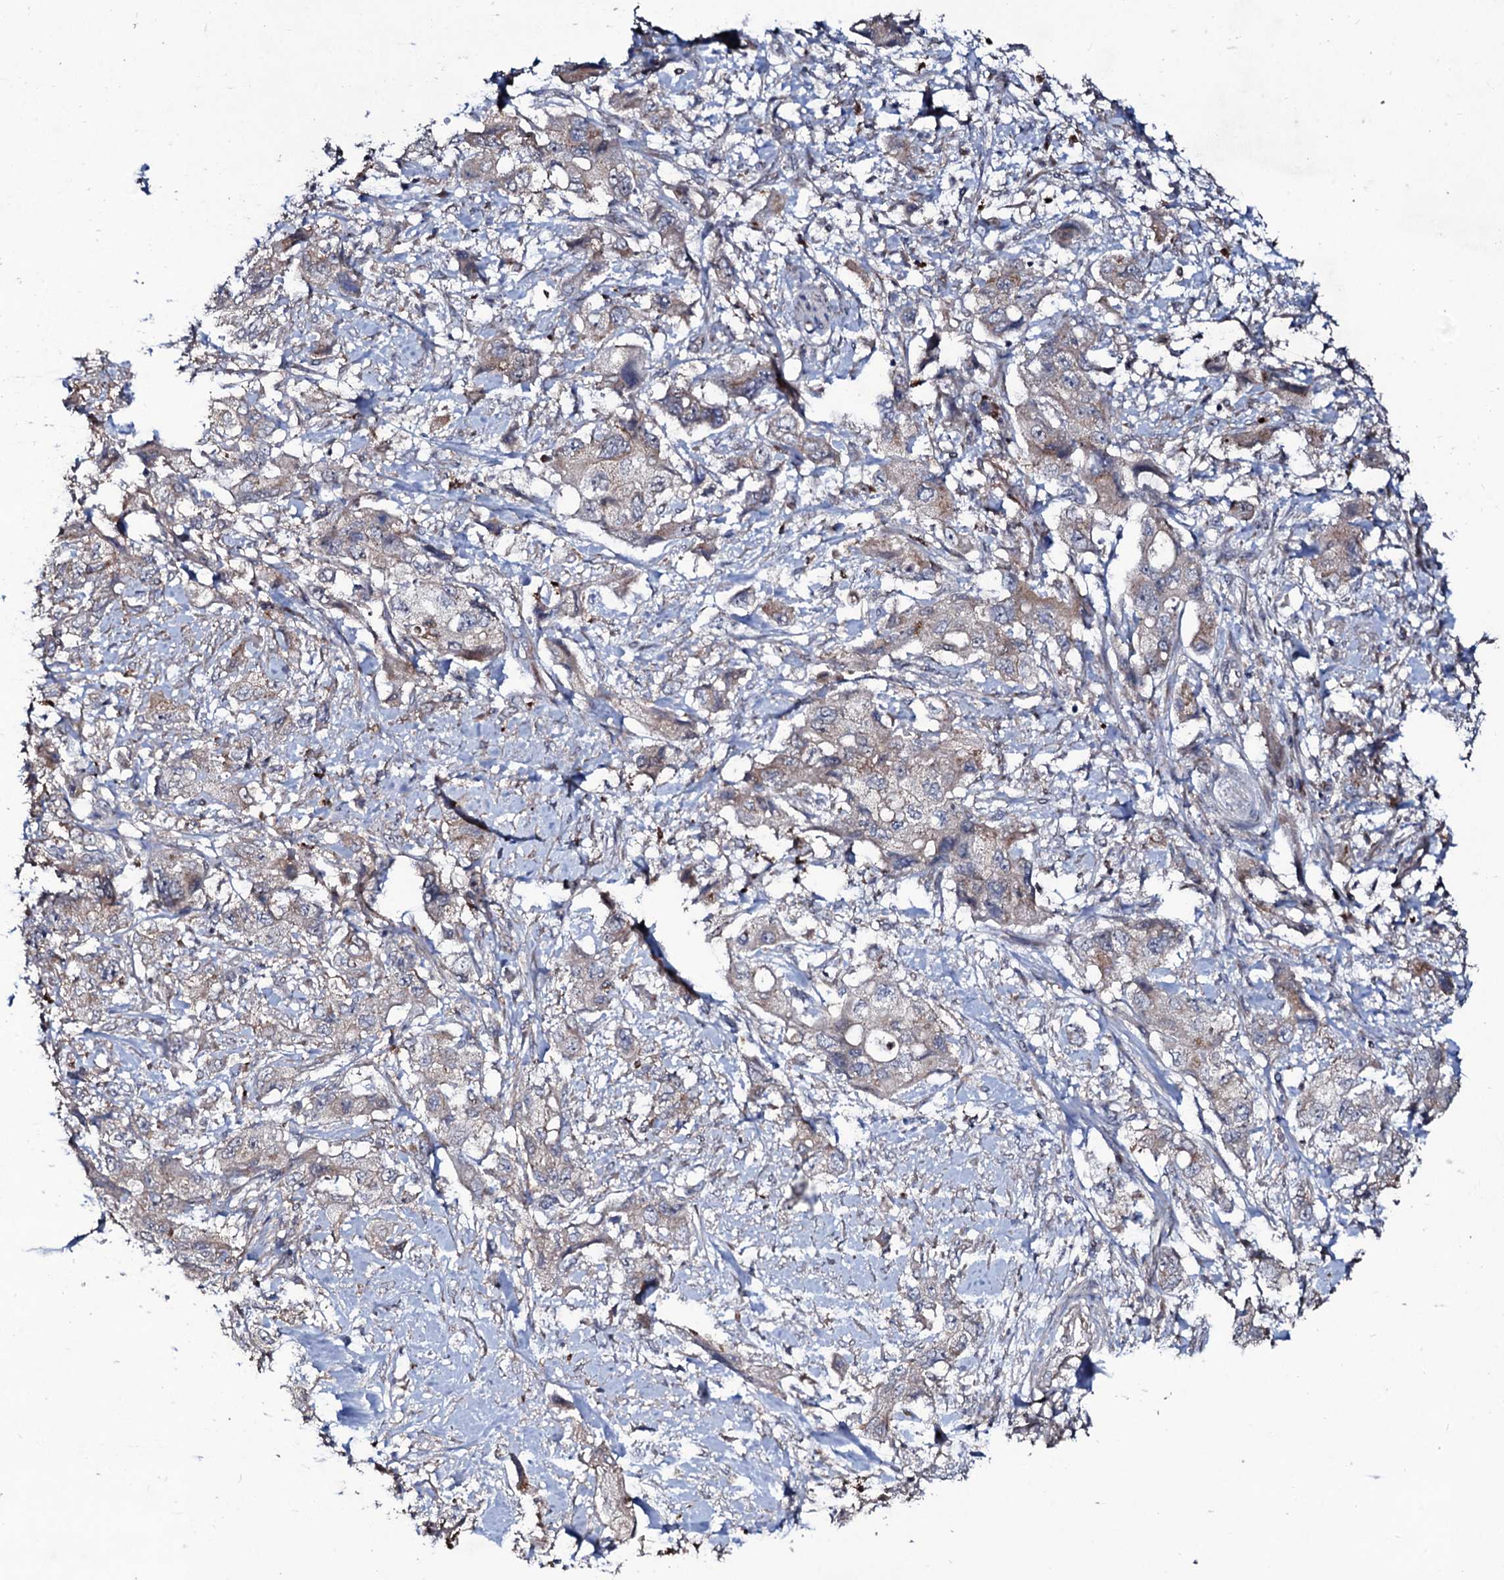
{"staining": {"intensity": "weak", "quantity": "<25%", "location": "cytoplasmic/membranous"}, "tissue": "pancreatic cancer", "cell_type": "Tumor cells", "image_type": "cancer", "snomed": [{"axis": "morphology", "description": "Adenocarcinoma, NOS"}, {"axis": "topography", "description": "Pancreas"}], "caption": "Immunohistochemistry photomicrograph of neoplastic tissue: human pancreatic cancer stained with DAB (3,3'-diaminobenzidine) demonstrates no significant protein positivity in tumor cells.", "gene": "COG6", "patient": {"sex": "female", "age": 73}}